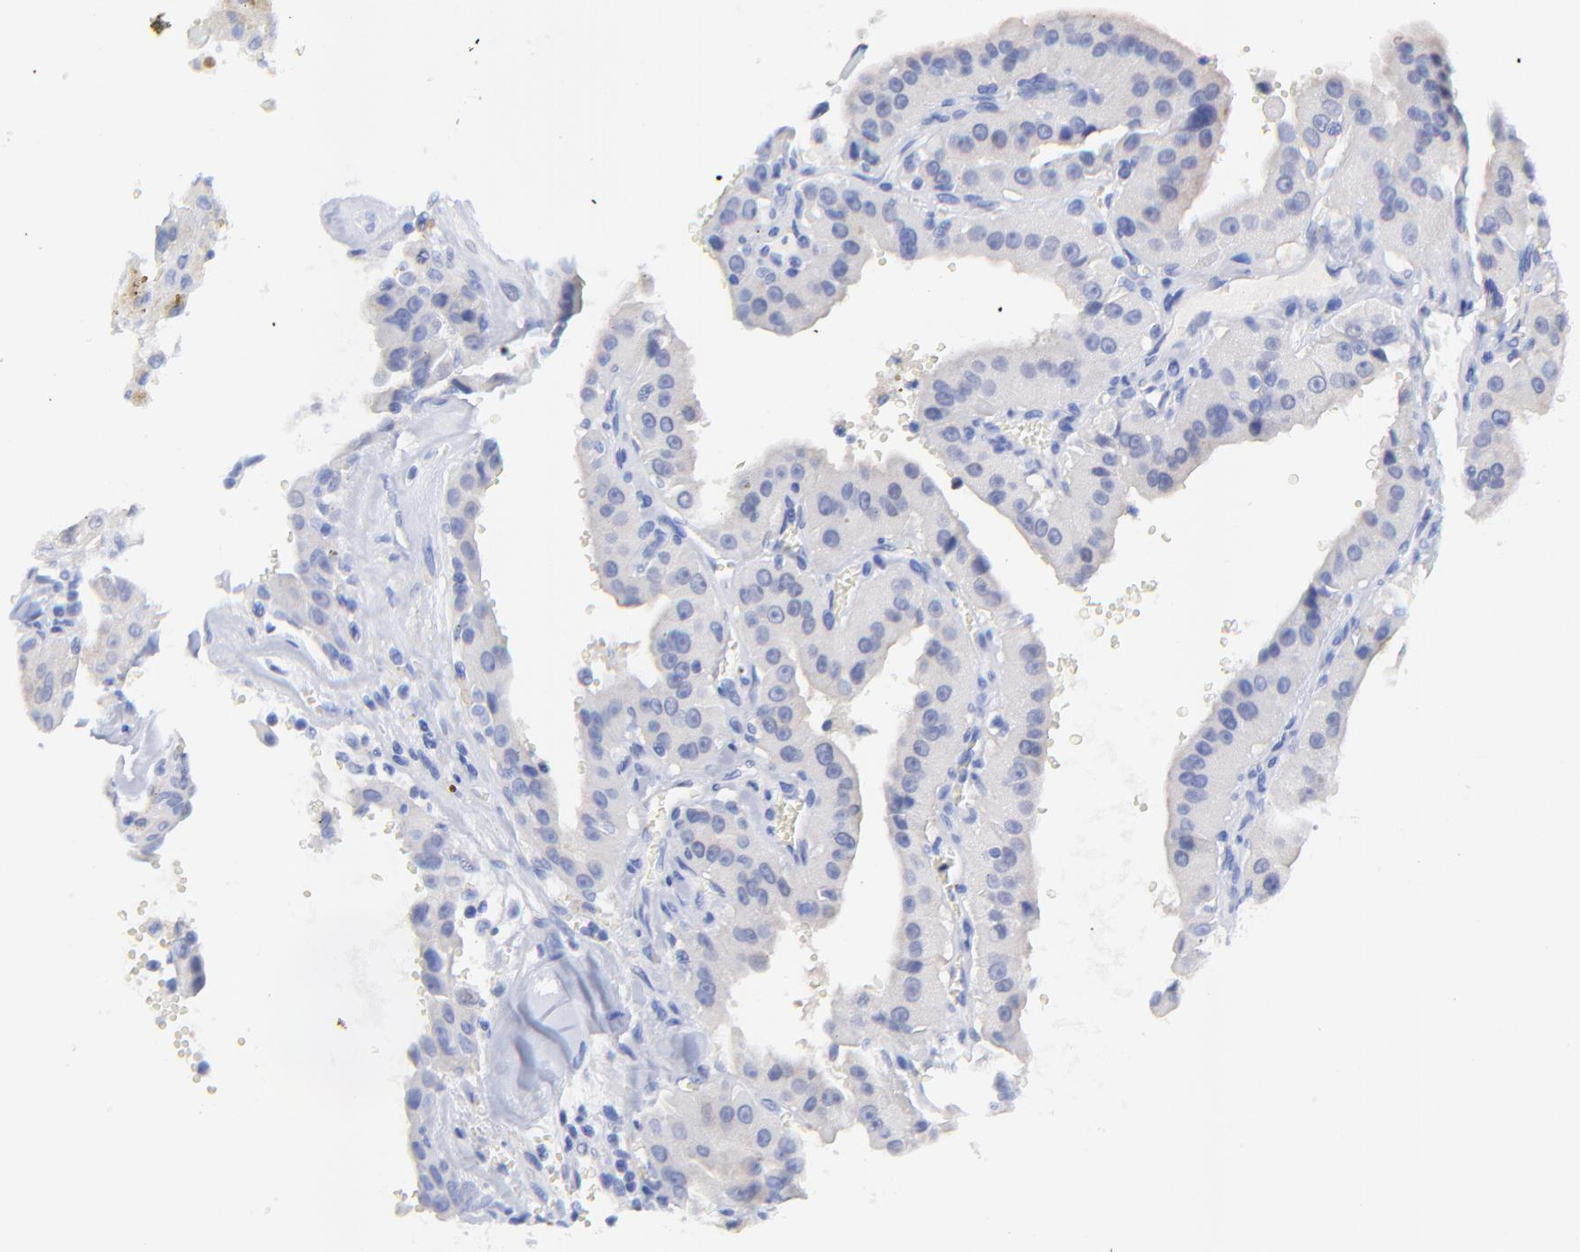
{"staining": {"intensity": "negative", "quantity": "none", "location": "none"}, "tissue": "thyroid cancer", "cell_type": "Tumor cells", "image_type": "cancer", "snomed": [{"axis": "morphology", "description": "Carcinoma, NOS"}, {"axis": "topography", "description": "Thyroid gland"}], "caption": "This is a histopathology image of immunohistochemistry (IHC) staining of thyroid carcinoma, which shows no positivity in tumor cells. (Stains: DAB (3,3'-diaminobenzidine) immunohistochemistry with hematoxylin counter stain, Microscopy: brightfield microscopy at high magnification).", "gene": "CFAP57", "patient": {"sex": "male", "age": 76}}